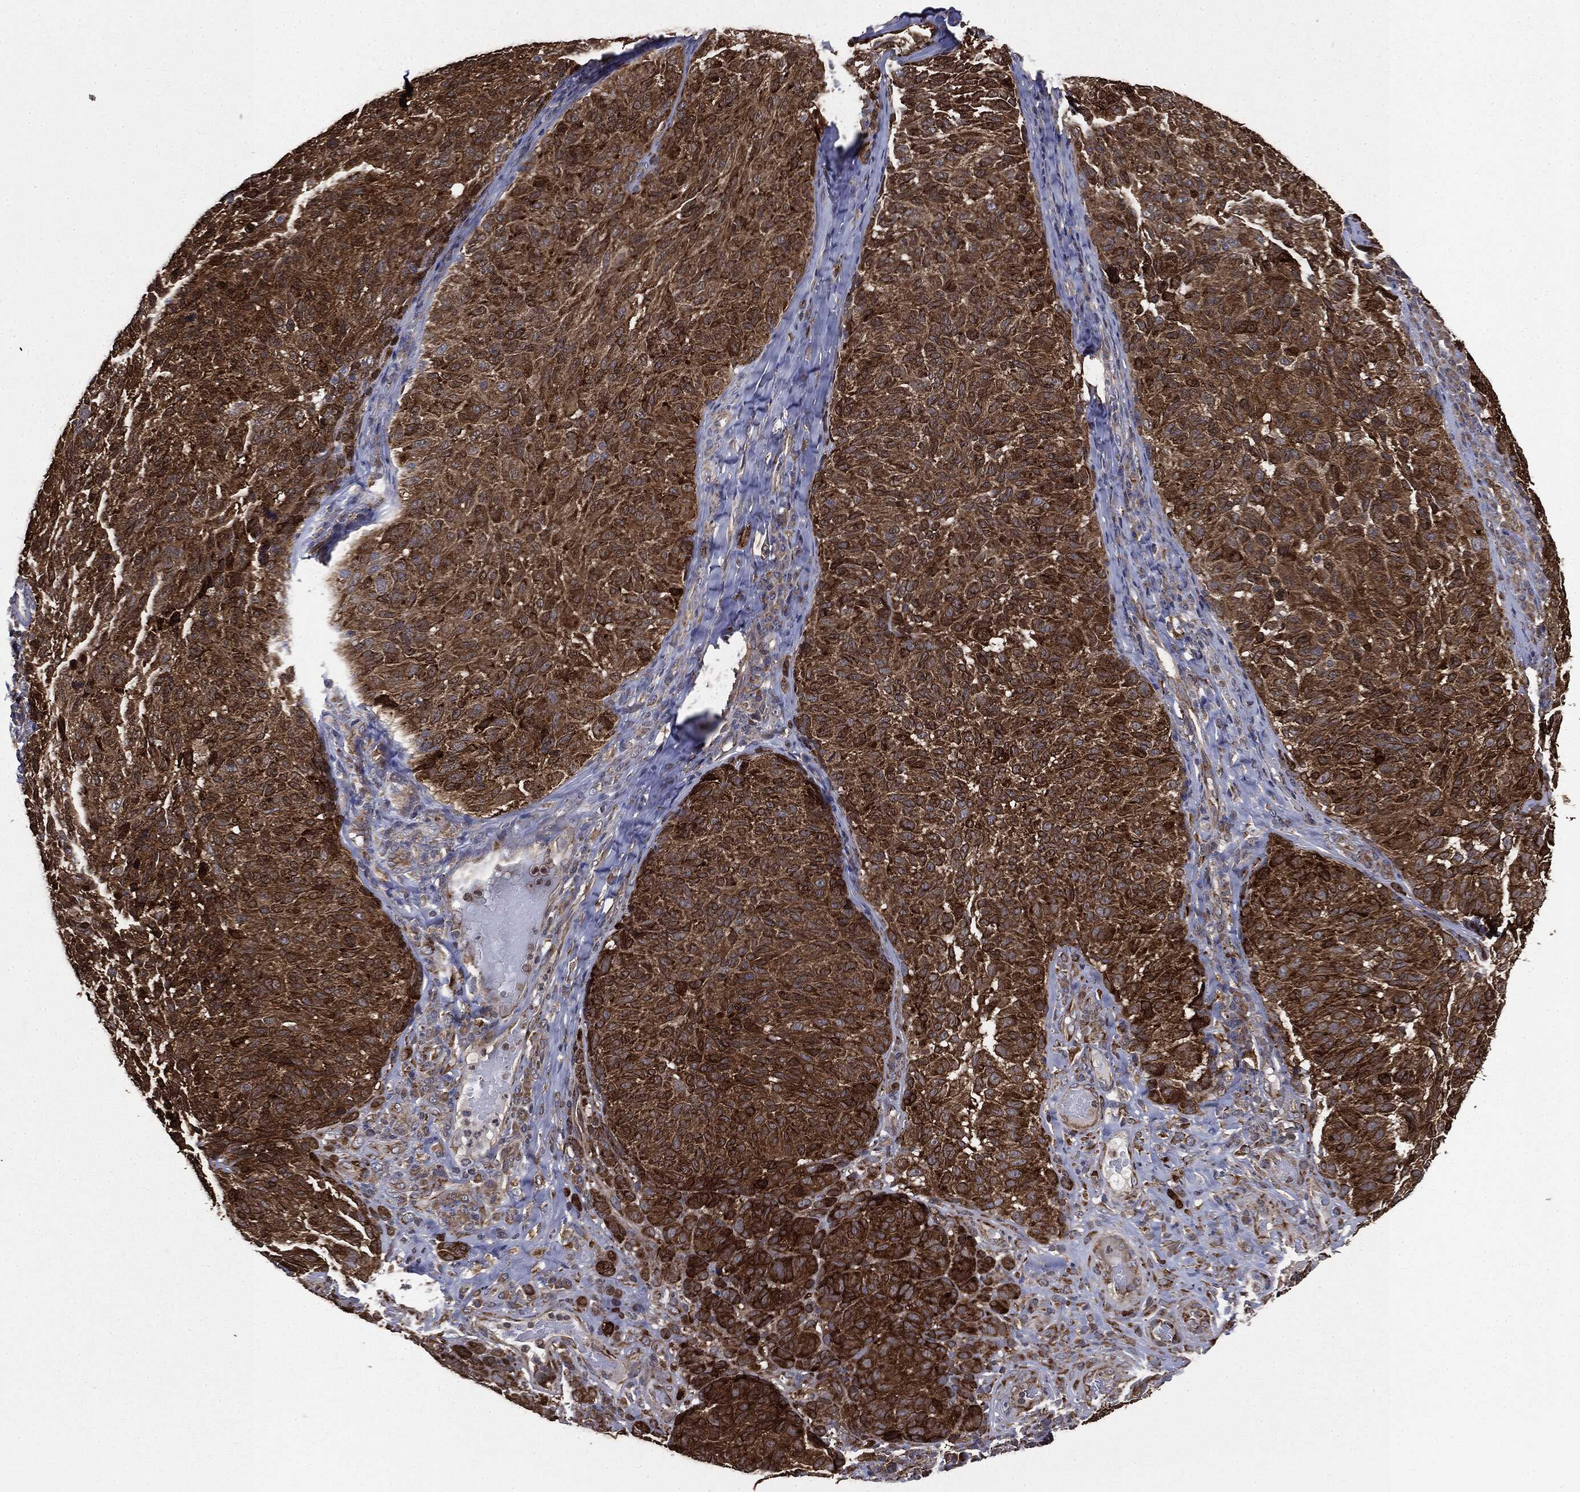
{"staining": {"intensity": "strong", "quantity": ">75%", "location": "cytoplasmic/membranous"}, "tissue": "melanoma", "cell_type": "Tumor cells", "image_type": "cancer", "snomed": [{"axis": "morphology", "description": "Malignant melanoma, NOS"}, {"axis": "topography", "description": "Skin"}], "caption": "Protein staining displays strong cytoplasmic/membranous expression in approximately >75% of tumor cells in malignant melanoma.", "gene": "PLOD3", "patient": {"sex": "female", "age": 73}}